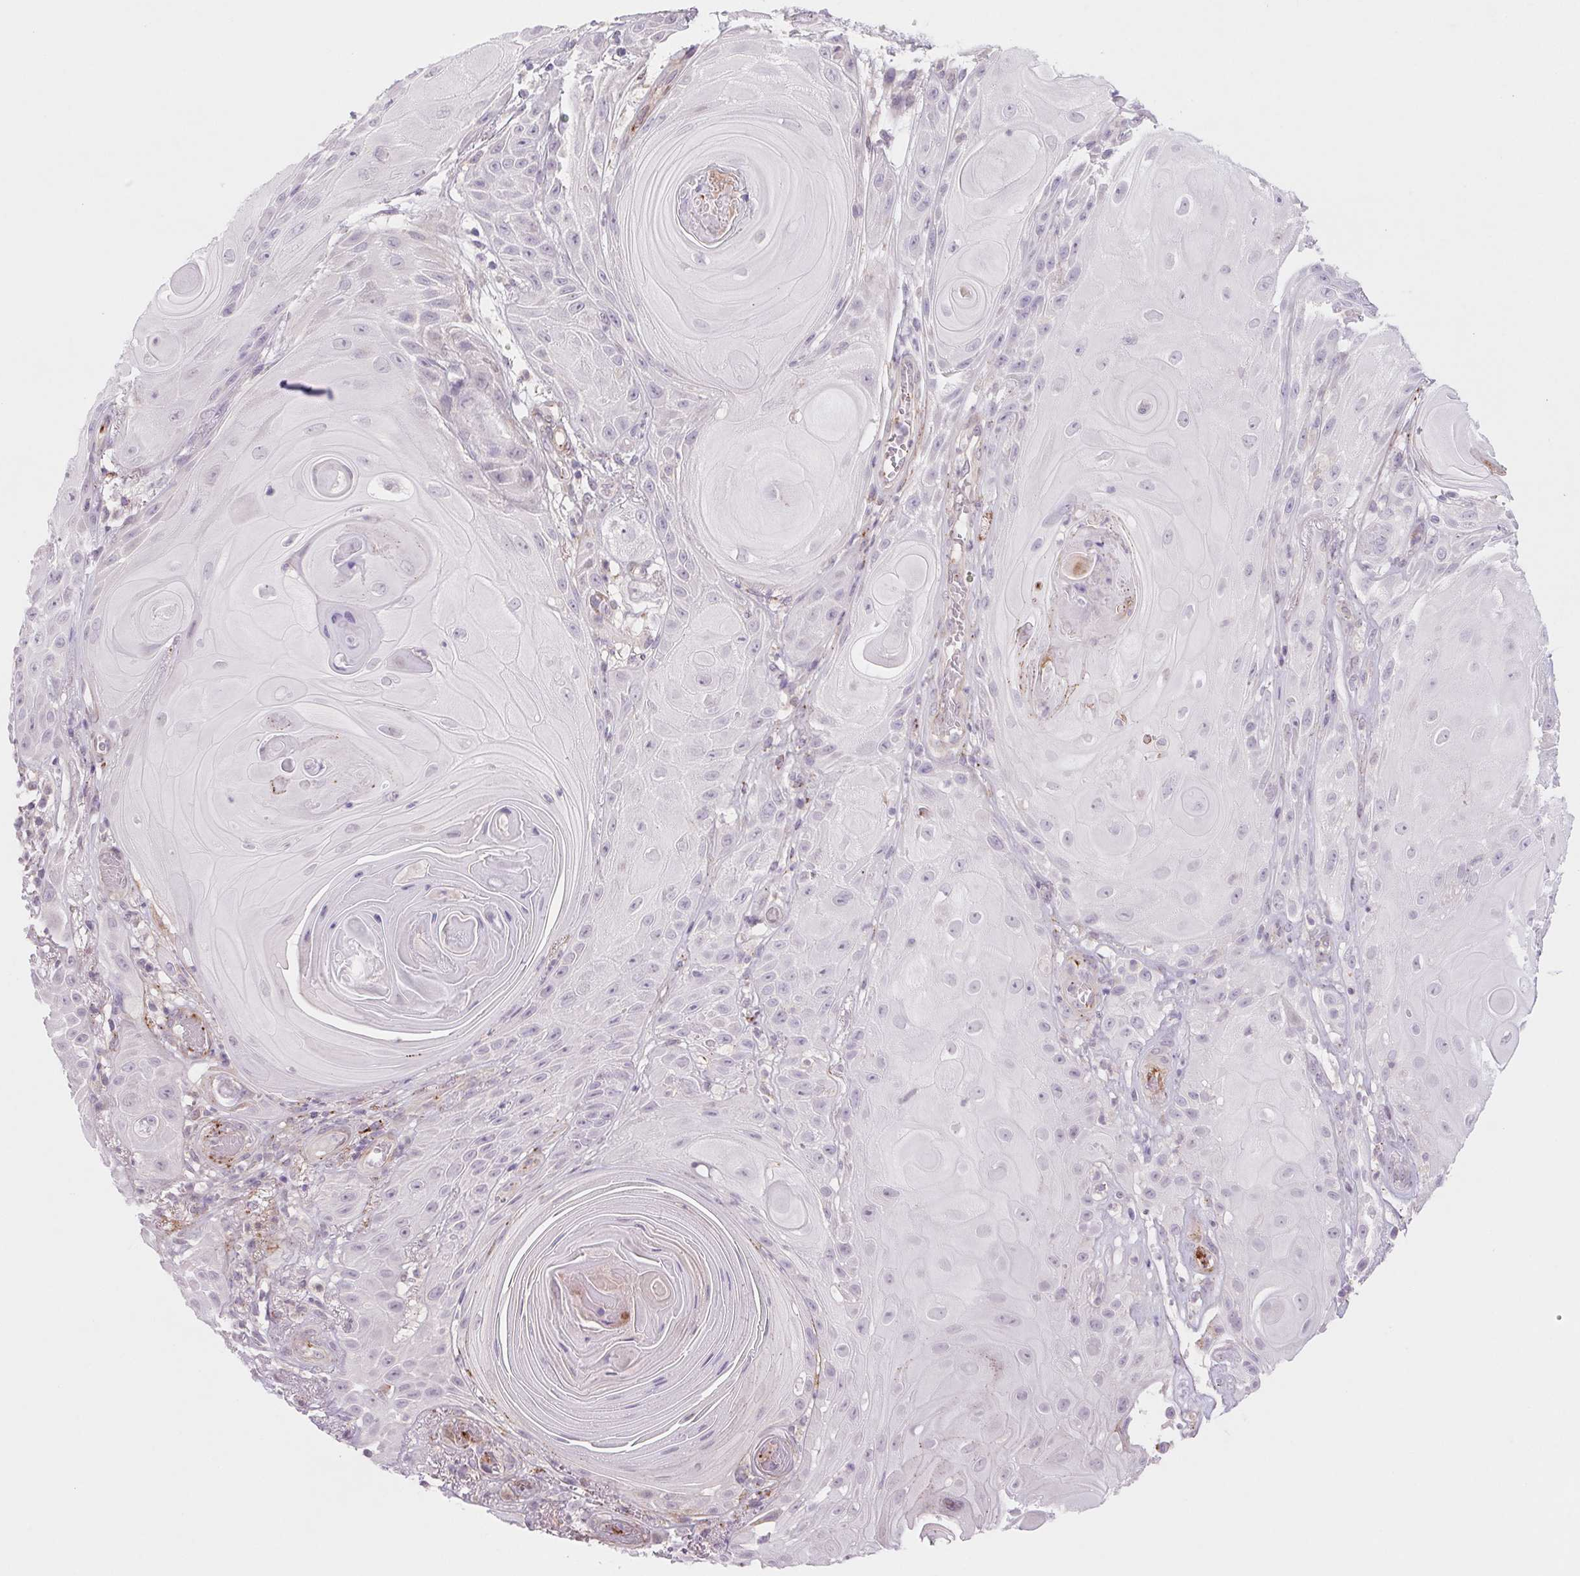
{"staining": {"intensity": "negative", "quantity": "none", "location": "none"}, "tissue": "skin cancer", "cell_type": "Tumor cells", "image_type": "cancer", "snomed": [{"axis": "morphology", "description": "Squamous cell carcinoma, NOS"}, {"axis": "topography", "description": "Skin"}], "caption": "Immunohistochemistry micrograph of squamous cell carcinoma (skin) stained for a protein (brown), which reveals no staining in tumor cells.", "gene": "MS4A13", "patient": {"sex": "male", "age": 62}}